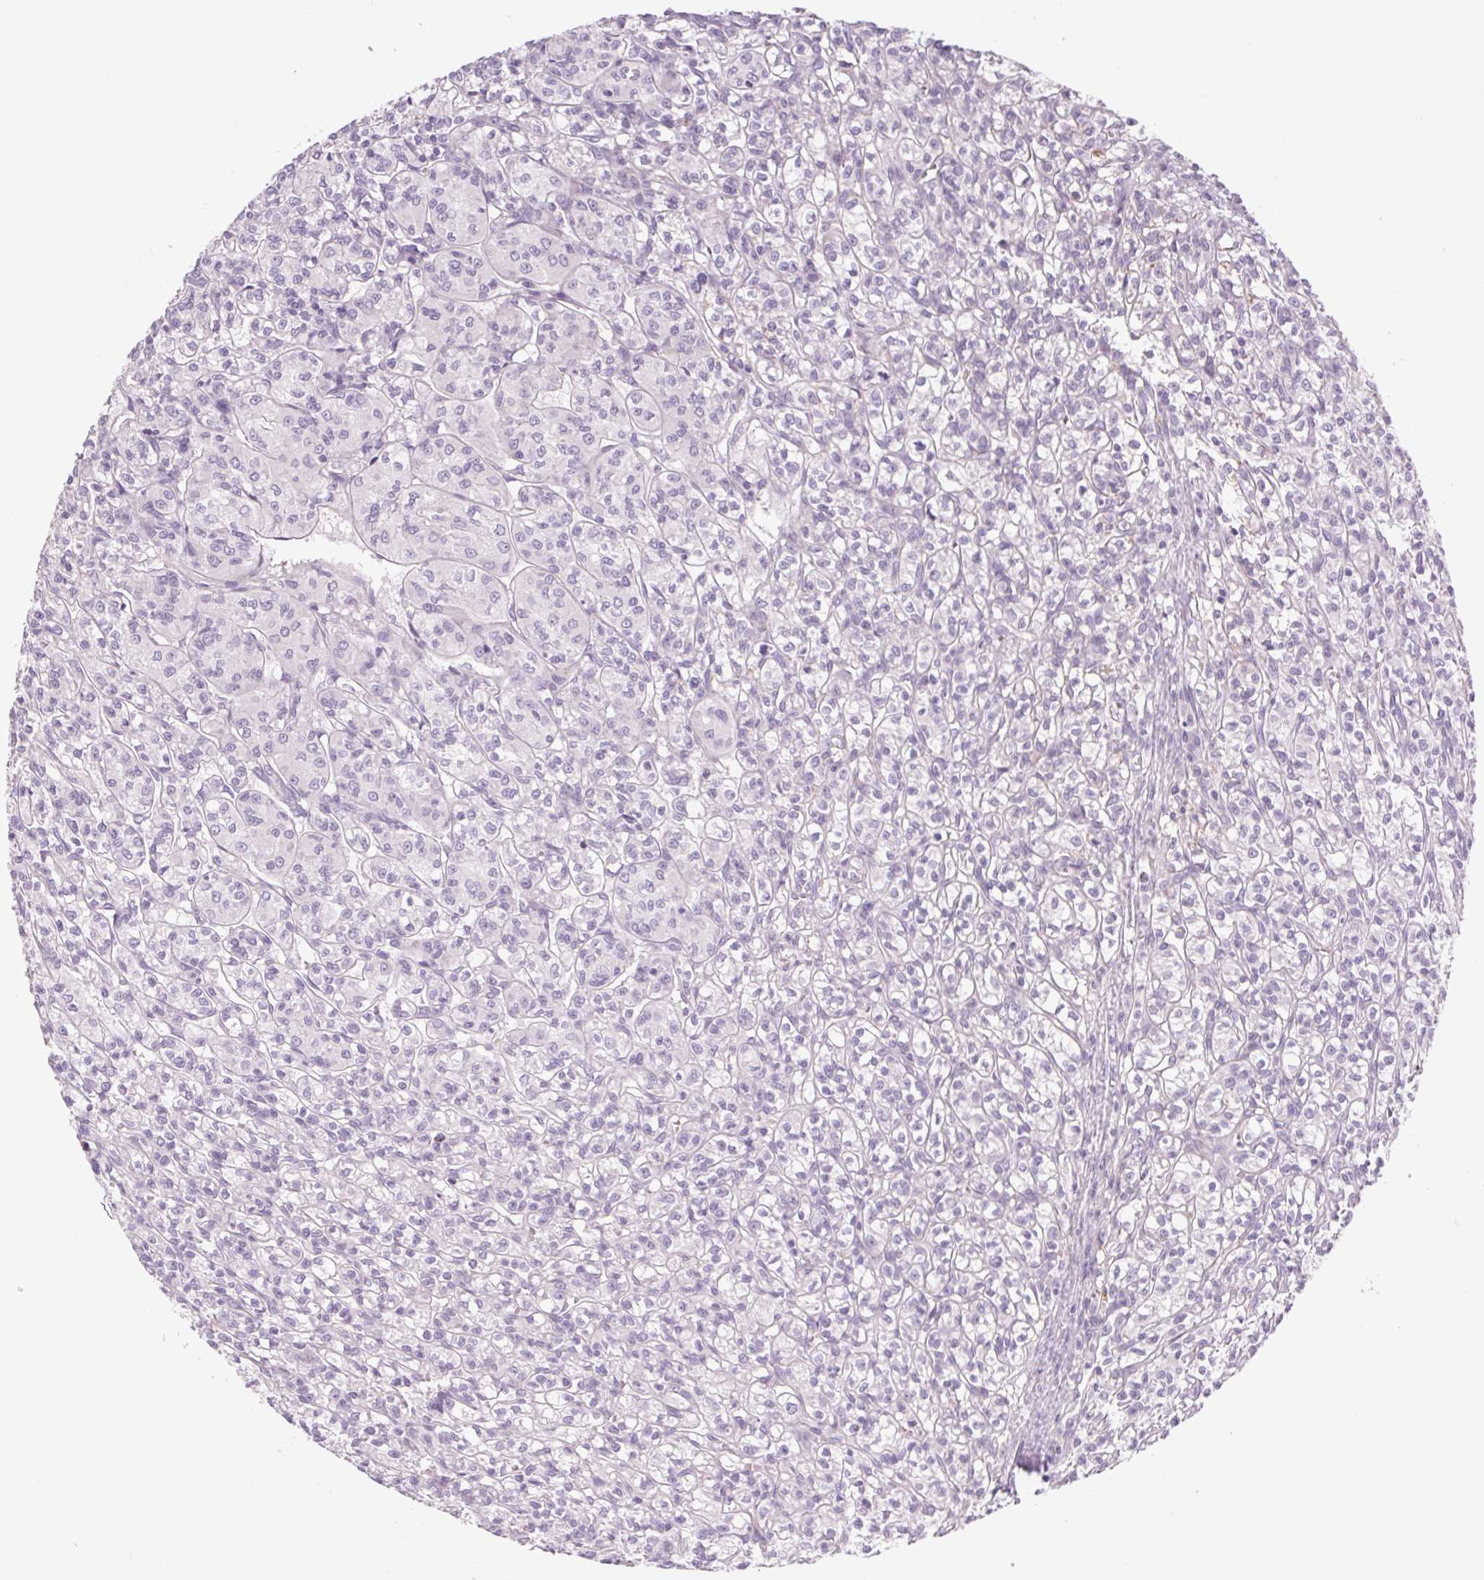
{"staining": {"intensity": "negative", "quantity": "none", "location": "none"}, "tissue": "renal cancer", "cell_type": "Tumor cells", "image_type": "cancer", "snomed": [{"axis": "morphology", "description": "Adenocarcinoma, NOS"}, {"axis": "topography", "description": "Kidney"}], "caption": "Immunohistochemistry (IHC) histopathology image of renal cancer (adenocarcinoma) stained for a protein (brown), which reveals no positivity in tumor cells.", "gene": "MS4A13", "patient": {"sex": "male", "age": 36}}